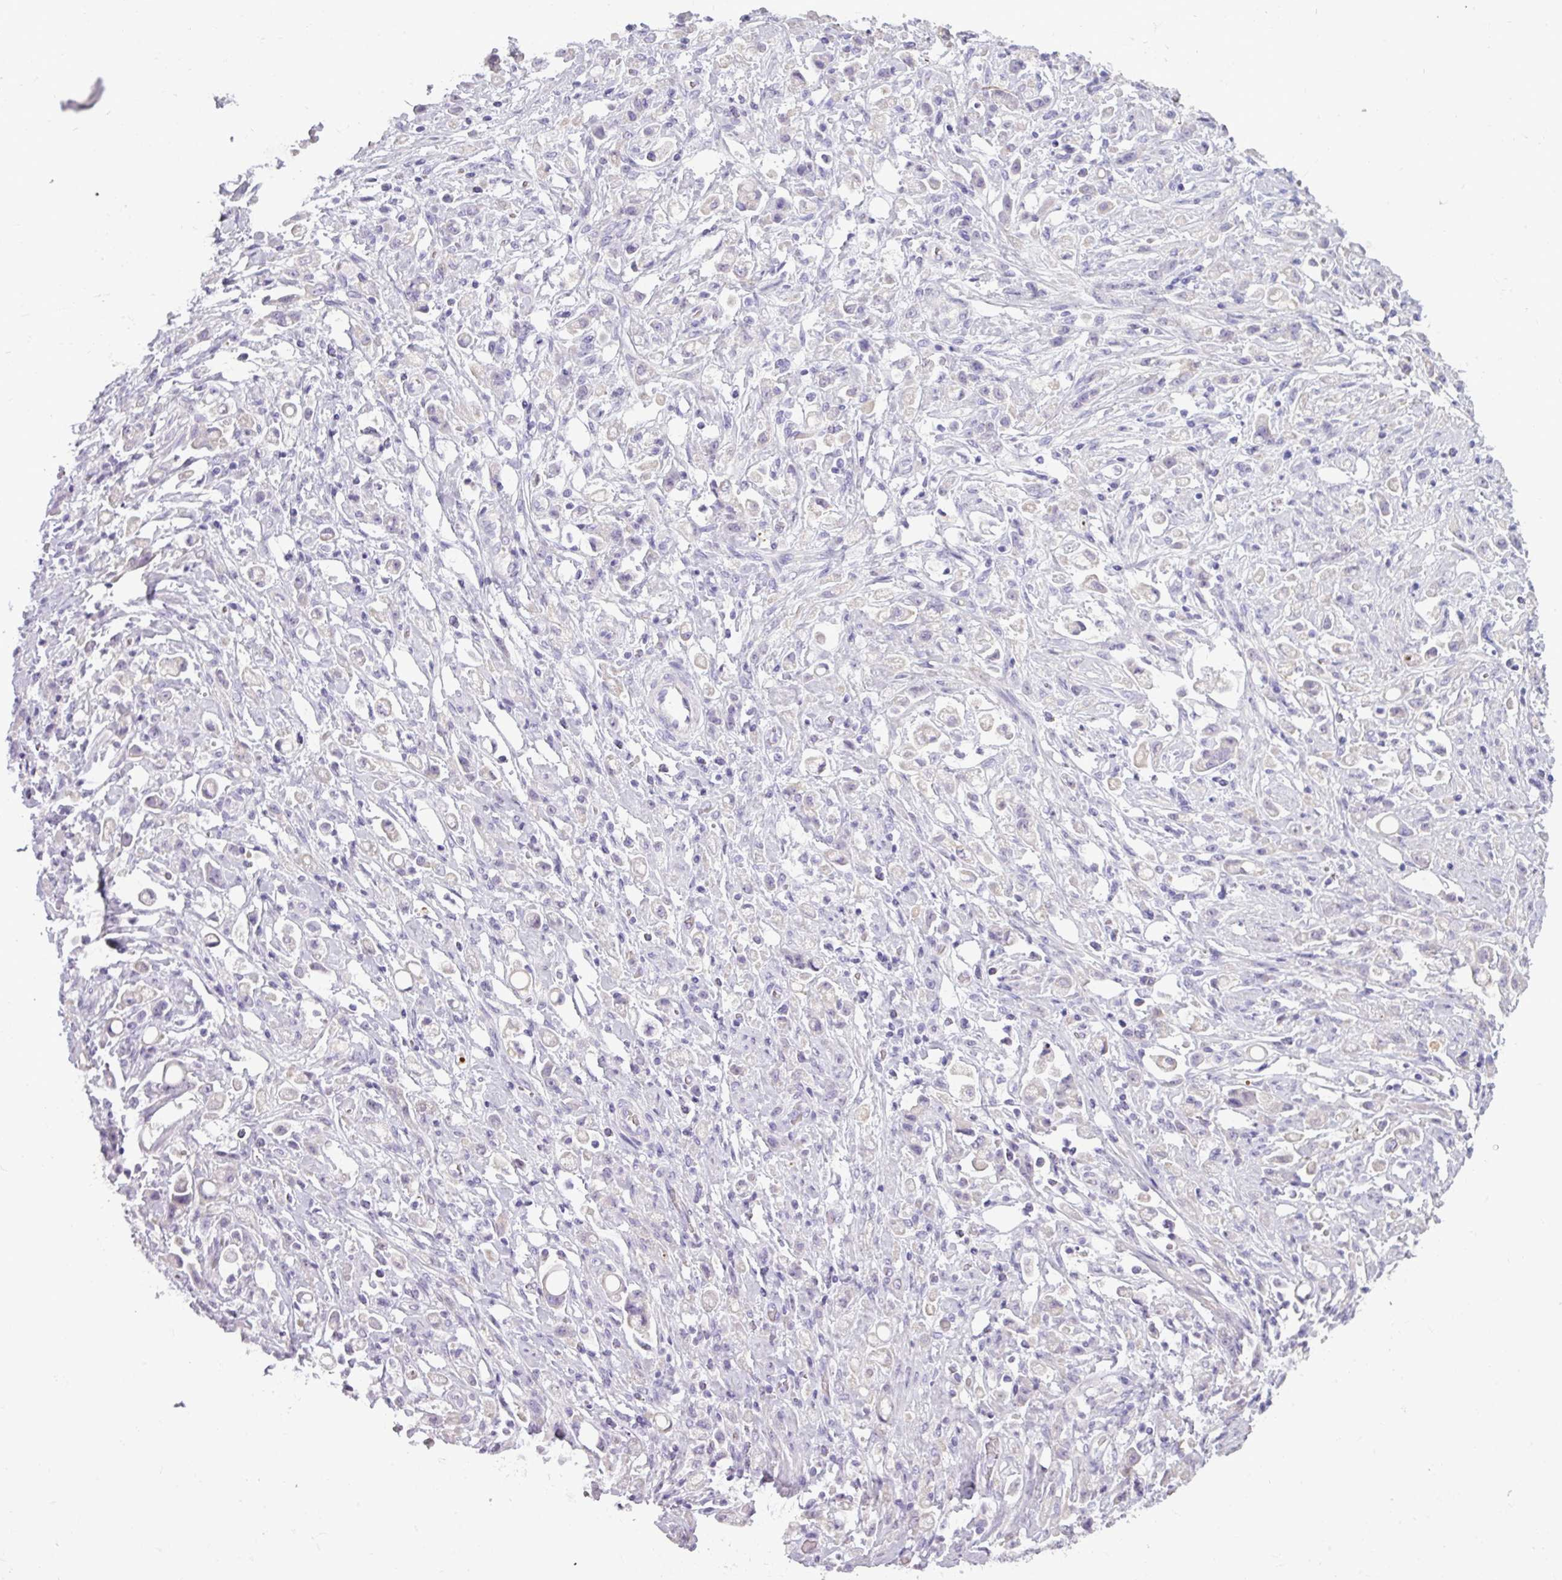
{"staining": {"intensity": "negative", "quantity": "none", "location": "none"}, "tissue": "stomach cancer", "cell_type": "Tumor cells", "image_type": "cancer", "snomed": [{"axis": "morphology", "description": "Adenocarcinoma, NOS"}, {"axis": "topography", "description": "Stomach"}], "caption": "Histopathology image shows no protein positivity in tumor cells of stomach cancer tissue.", "gene": "DNAAF9", "patient": {"sex": "female", "age": 60}}